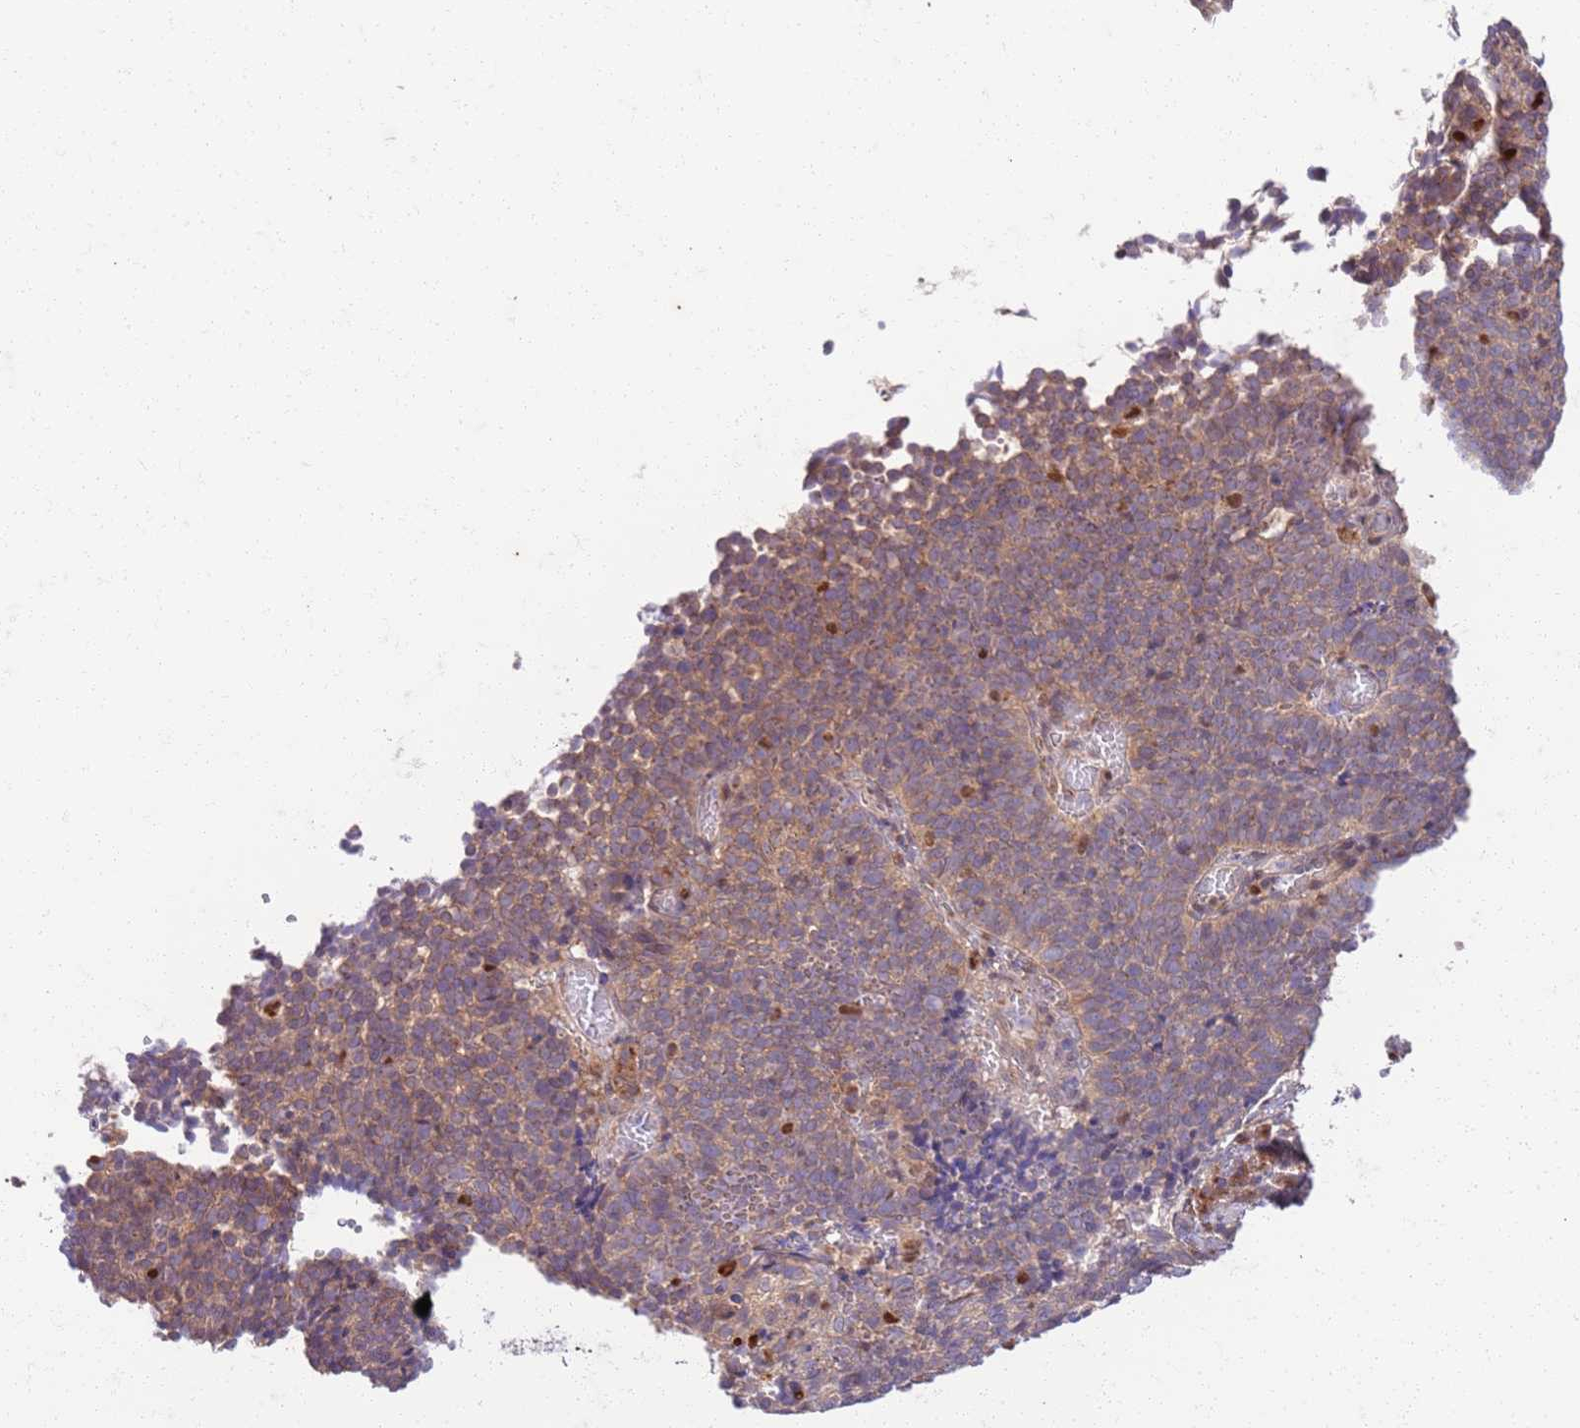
{"staining": {"intensity": "weak", "quantity": ">75%", "location": "cytoplasmic/membranous"}, "tissue": "cervical cancer", "cell_type": "Tumor cells", "image_type": "cancer", "snomed": [{"axis": "morphology", "description": "Normal tissue, NOS"}, {"axis": "morphology", "description": "Squamous cell carcinoma, NOS"}, {"axis": "topography", "description": "Cervix"}], "caption": "Brown immunohistochemical staining in human cervical squamous cell carcinoma displays weak cytoplasmic/membranous staining in about >75% of tumor cells.", "gene": "OSBP", "patient": {"sex": "female", "age": 39}}